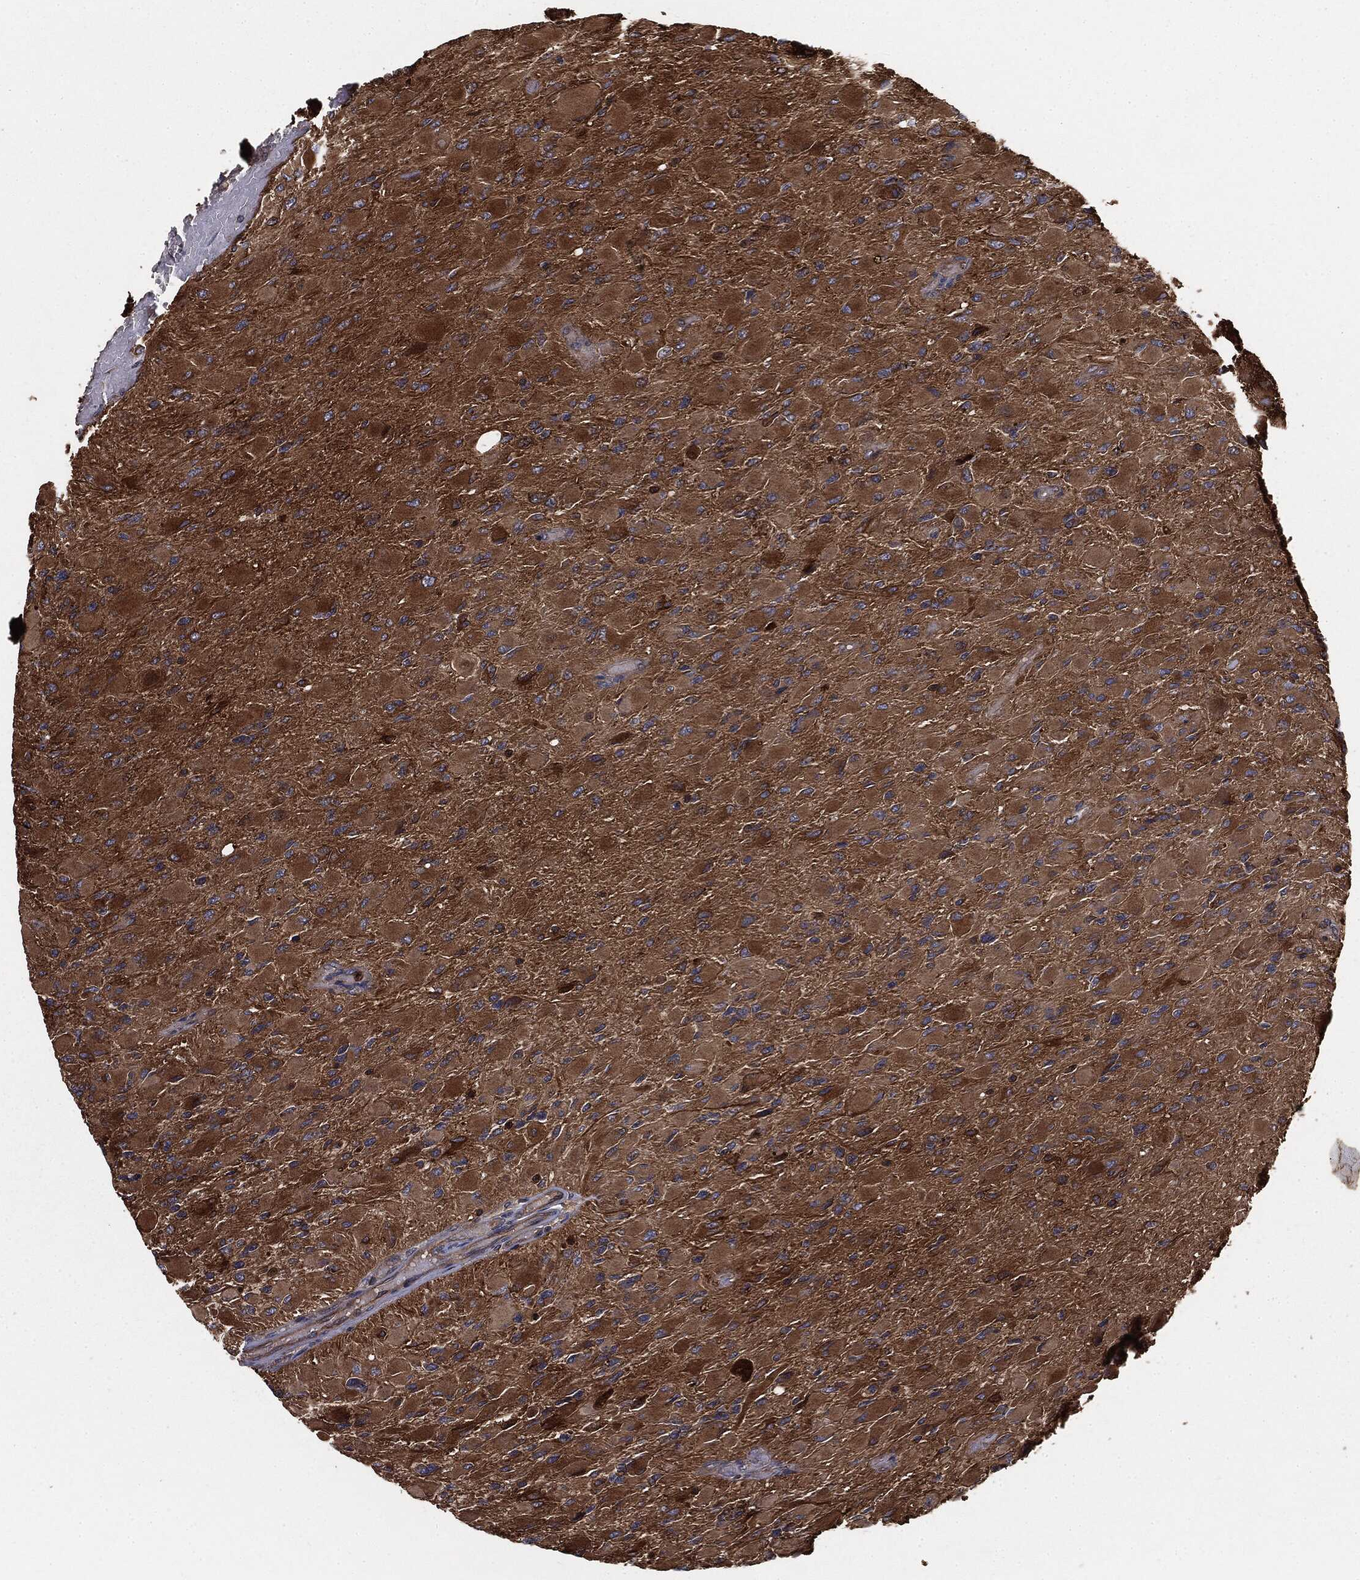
{"staining": {"intensity": "moderate", "quantity": "25%-75%", "location": "cytoplasmic/membranous"}, "tissue": "glioma", "cell_type": "Tumor cells", "image_type": "cancer", "snomed": [{"axis": "morphology", "description": "Glioma, malignant, High grade"}, {"axis": "topography", "description": "Cerebral cortex"}], "caption": "Brown immunohistochemical staining in malignant high-grade glioma reveals moderate cytoplasmic/membranous staining in about 25%-75% of tumor cells.", "gene": "GNB5", "patient": {"sex": "female", "age": 36}}